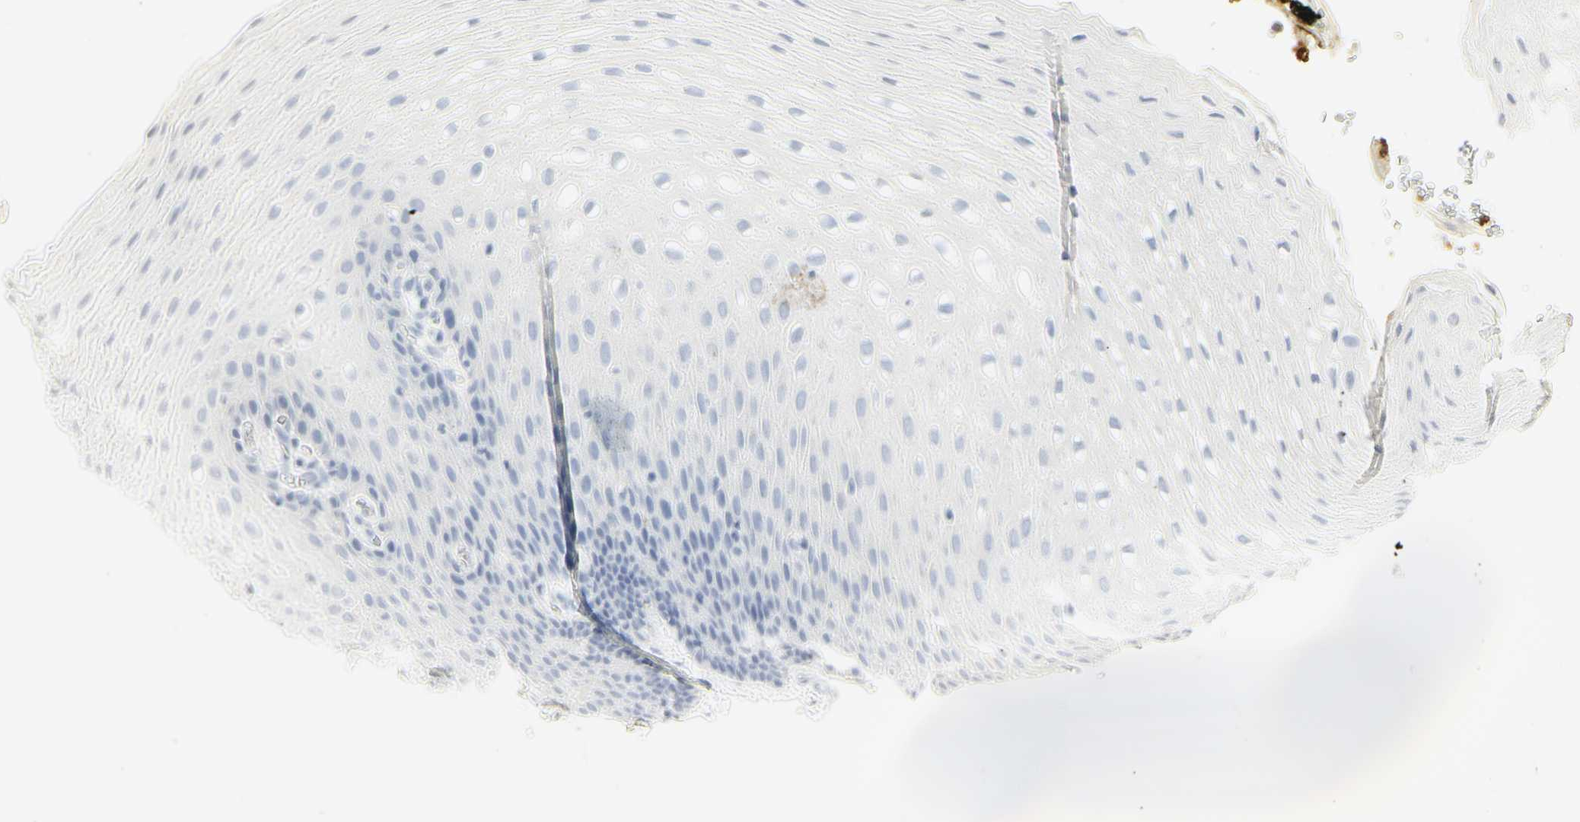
{"staining": {"intensity": "negative", "quantity": "none", "location": "none"}, "tissue": "esophagus", "cell_type": "Squamous epithelial cells", "image_type": "normal", "snomed": [{"axis": "morphology", "description": "Normal tissue, NOS"}, {"axis": "topography", "description": "Esophagus"}], "caption": "The image reveals no staining of squamous epithelial cells in benign esophagus.", "gene": "MPO", "patient": {"sex": "male", "age": 48}}